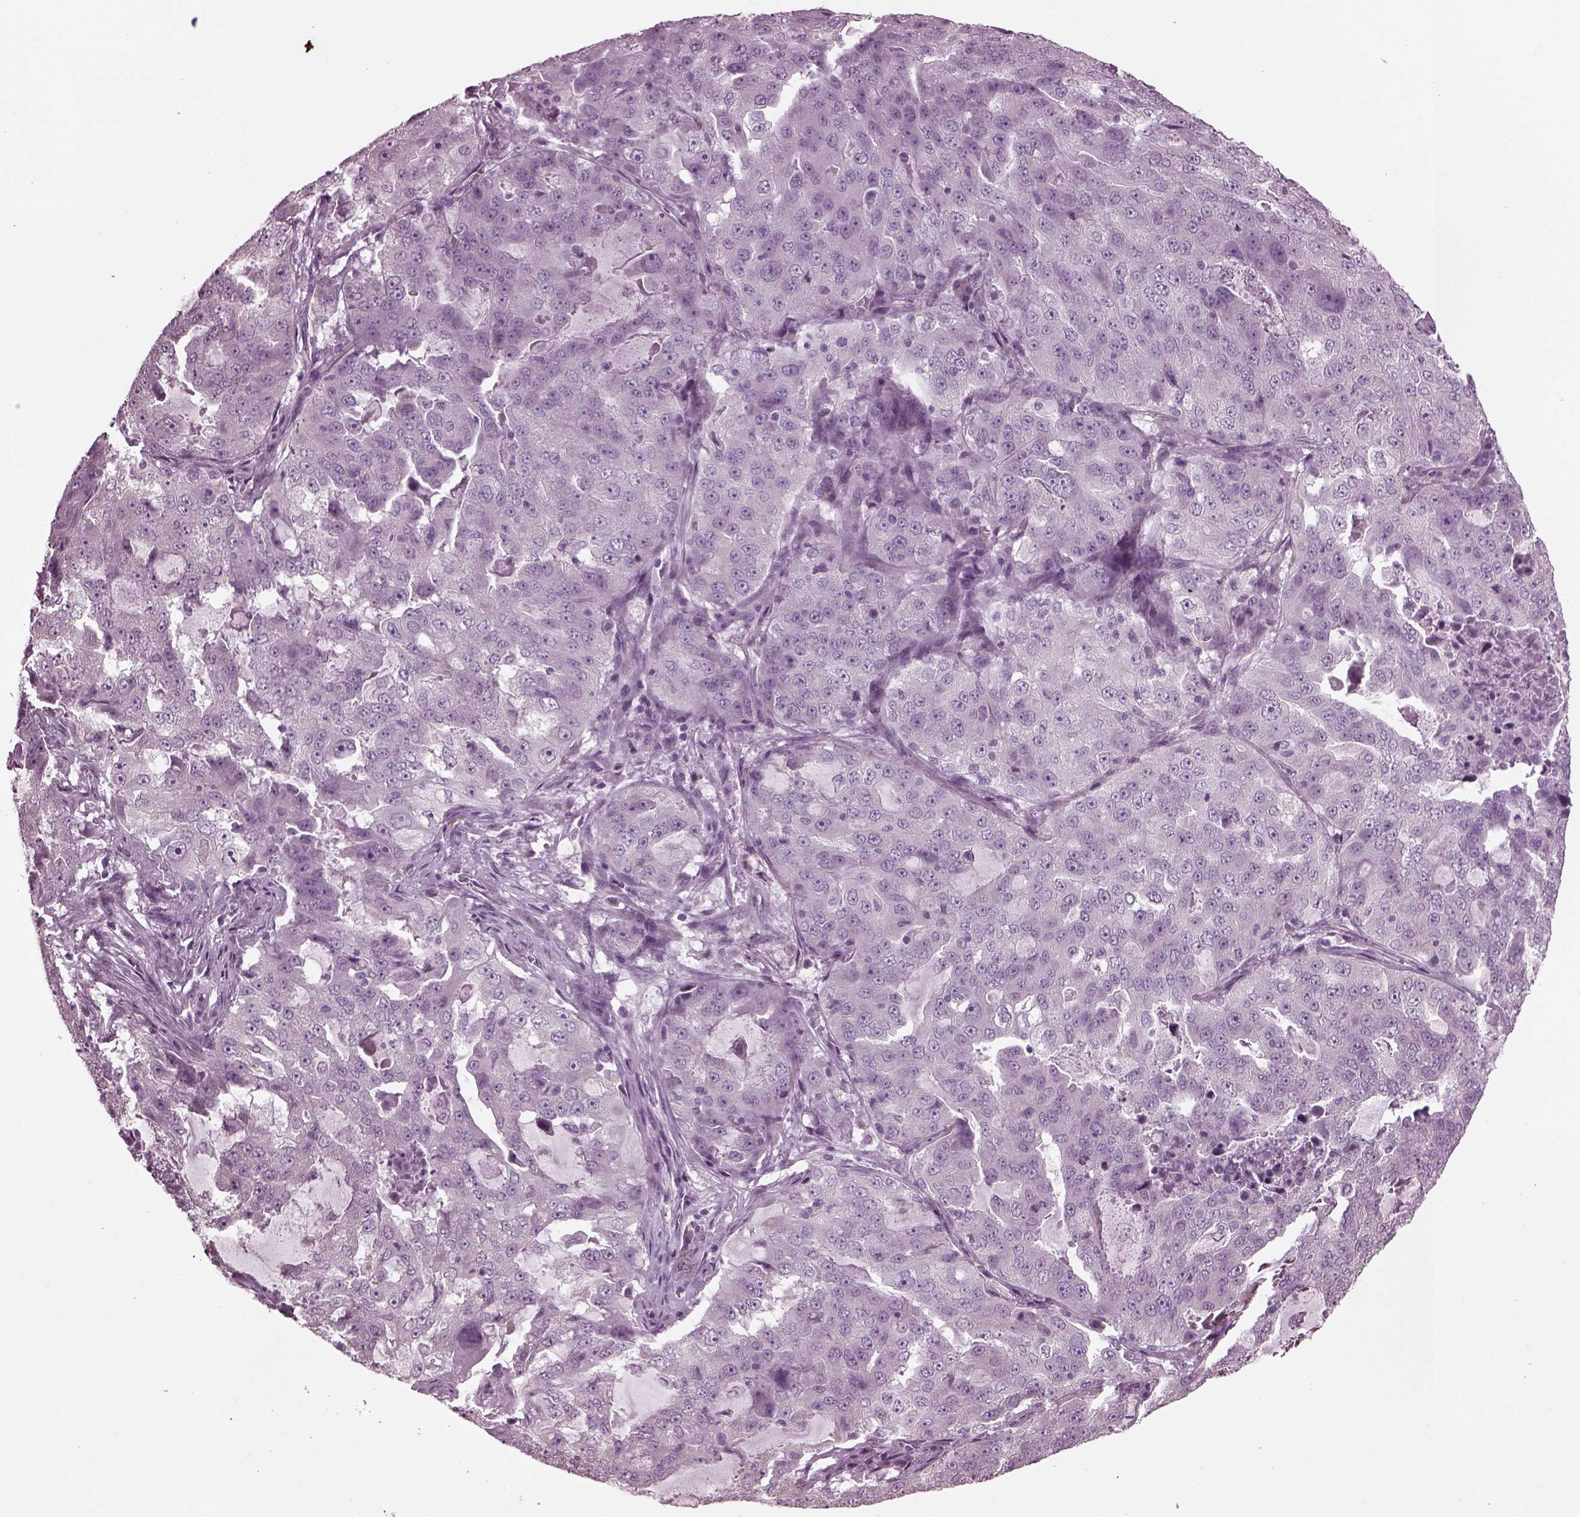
{"staining": {"intensity": "negative", "quantity": "none", "location": "none"}, "tissue": "lung cancer", "cell_type": "Tumor cells", "image_type": "cancer", "snomed": [{"axis": "morphology", "description": "Adenocarcinoma, NOS"}, {"axis": "topography", "description": "Lung"}], "caption": "High magnification brightfield microscopy of lung cancer stained with DAB (3,3'-diaminobenzidine) (brown) and counterstained with hematoxylin (blue): tumor cells show no significant staining.", "gene": "CABP5", "patient": {"sex": "female", "age": 61}}